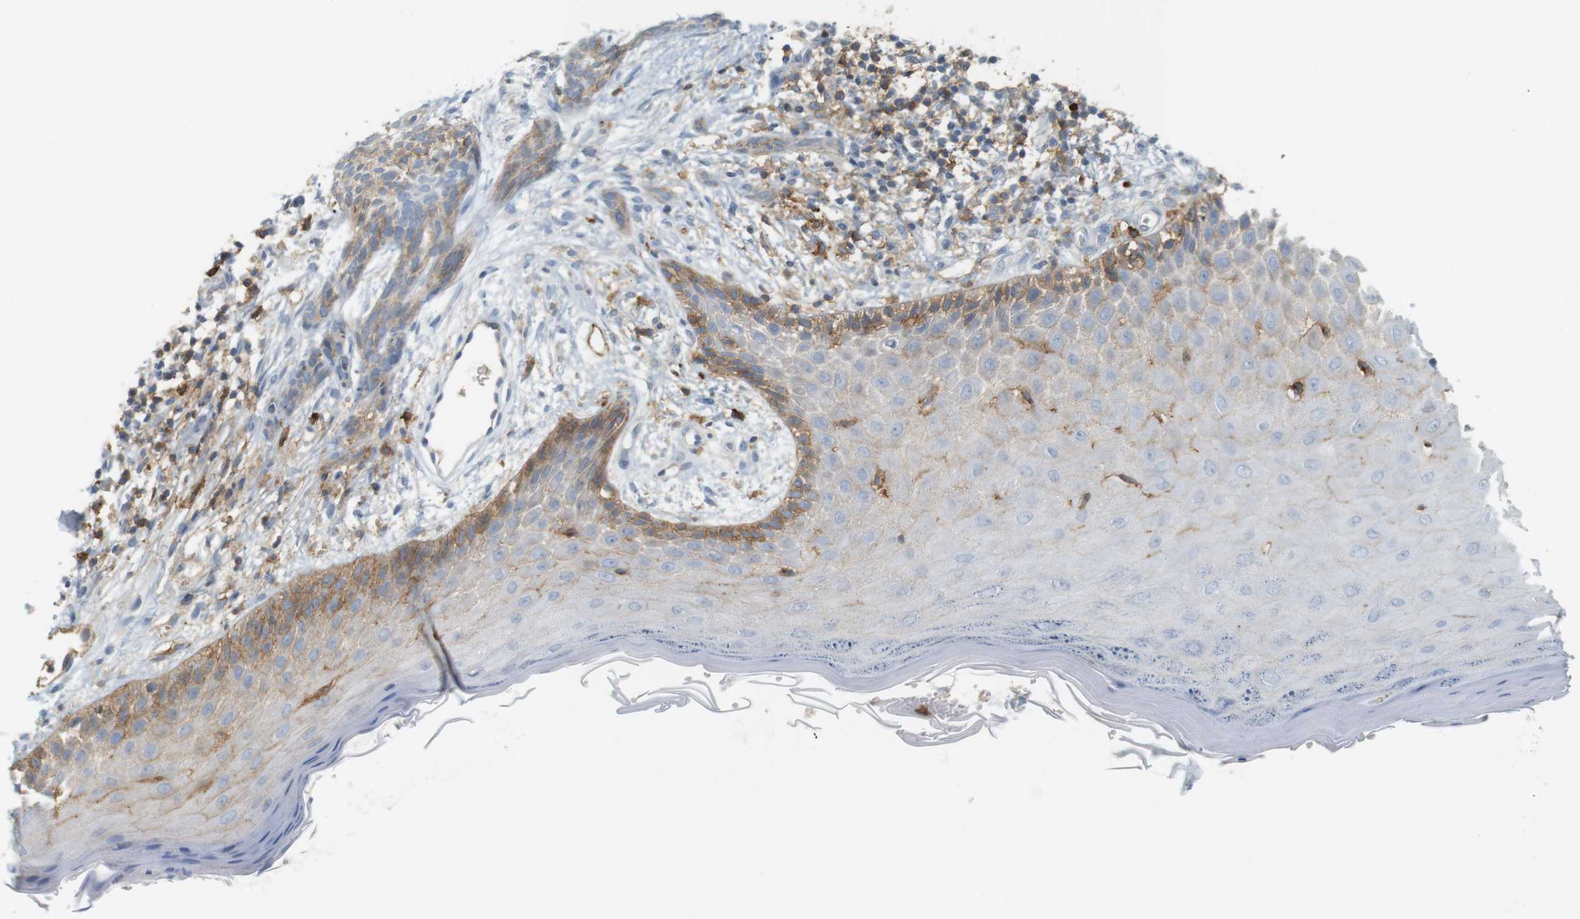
{"staining": {"intensity": "weak", "quantity": "25%-75%", "location": "cytoplasmic/membranous"}, "tissue": "skin cancer", "cell_type": "Tumor cells", "image_type": "cancer", "snomed": [{"axis": "morphology", "description": "Basal cell carcinoma"}, {"axis": "topography", "description": "Skin"}], "caption": "Human skin cancer (basal cell carcinoma) stained with a protein marker exhibits weak staining in tumor cells.", "gene": "SIRPA", "patient": {"sex": "female", "age": 59}}